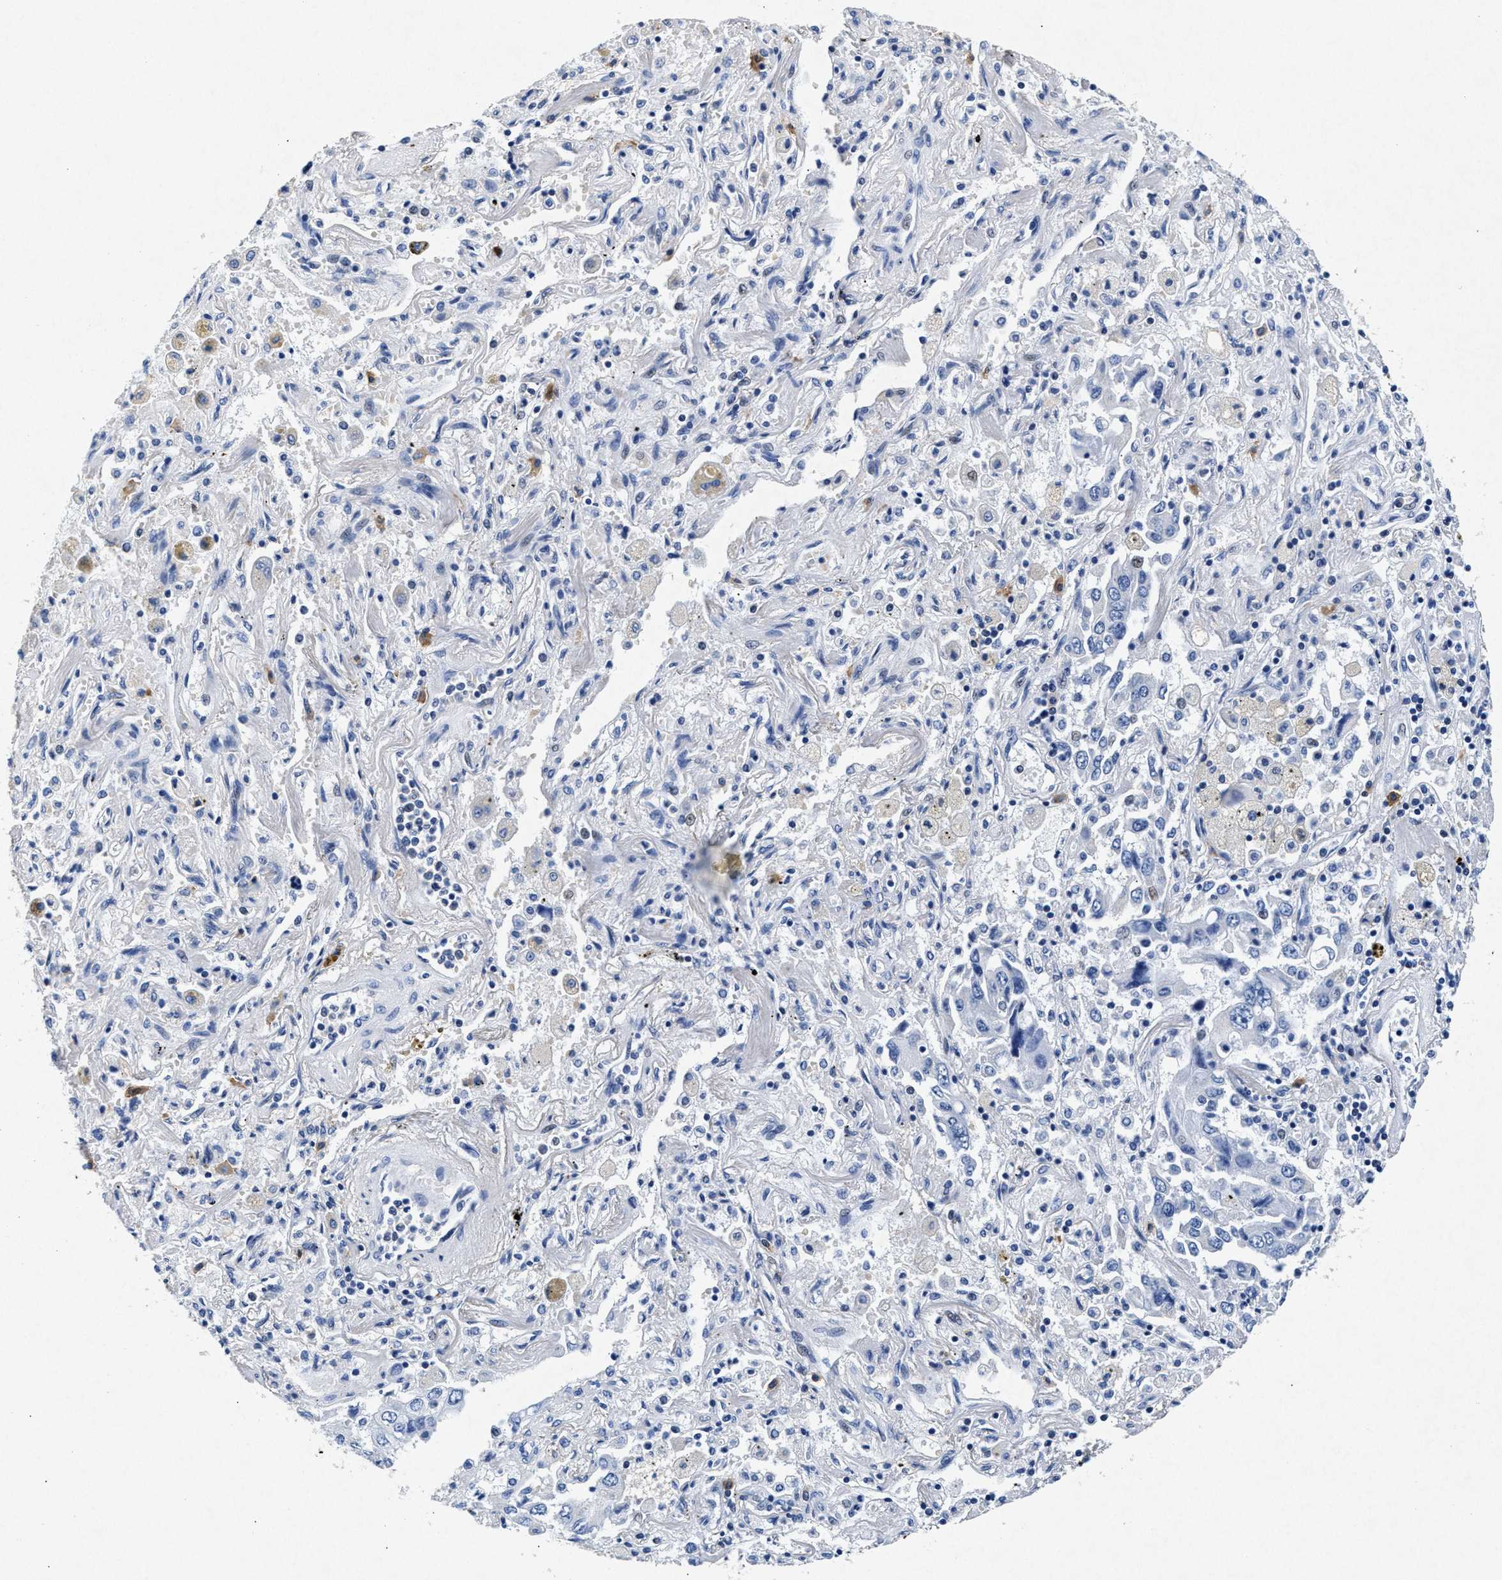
{"staining": {"intensity": "negative", "quantity": "none", "location": "none"}, "tissue": "lung cancer", "cell_type": "Tumor cells", "image_type": "cancer", "snomed": [{"axis": "morphology", "description": "Adenocarcinoma, NOS"}, {"axis": "topography", "description": "Lung"}], "caption": "Photomicrograph shows no protein staining in tumor cells of lung cancer tissue. (Brightfield microscopy of DAB (3,3'-diaminobenzidine) IHC at high magnification).", "gene": "MAP6", "patient": {"sex": "female", "age": 65}}